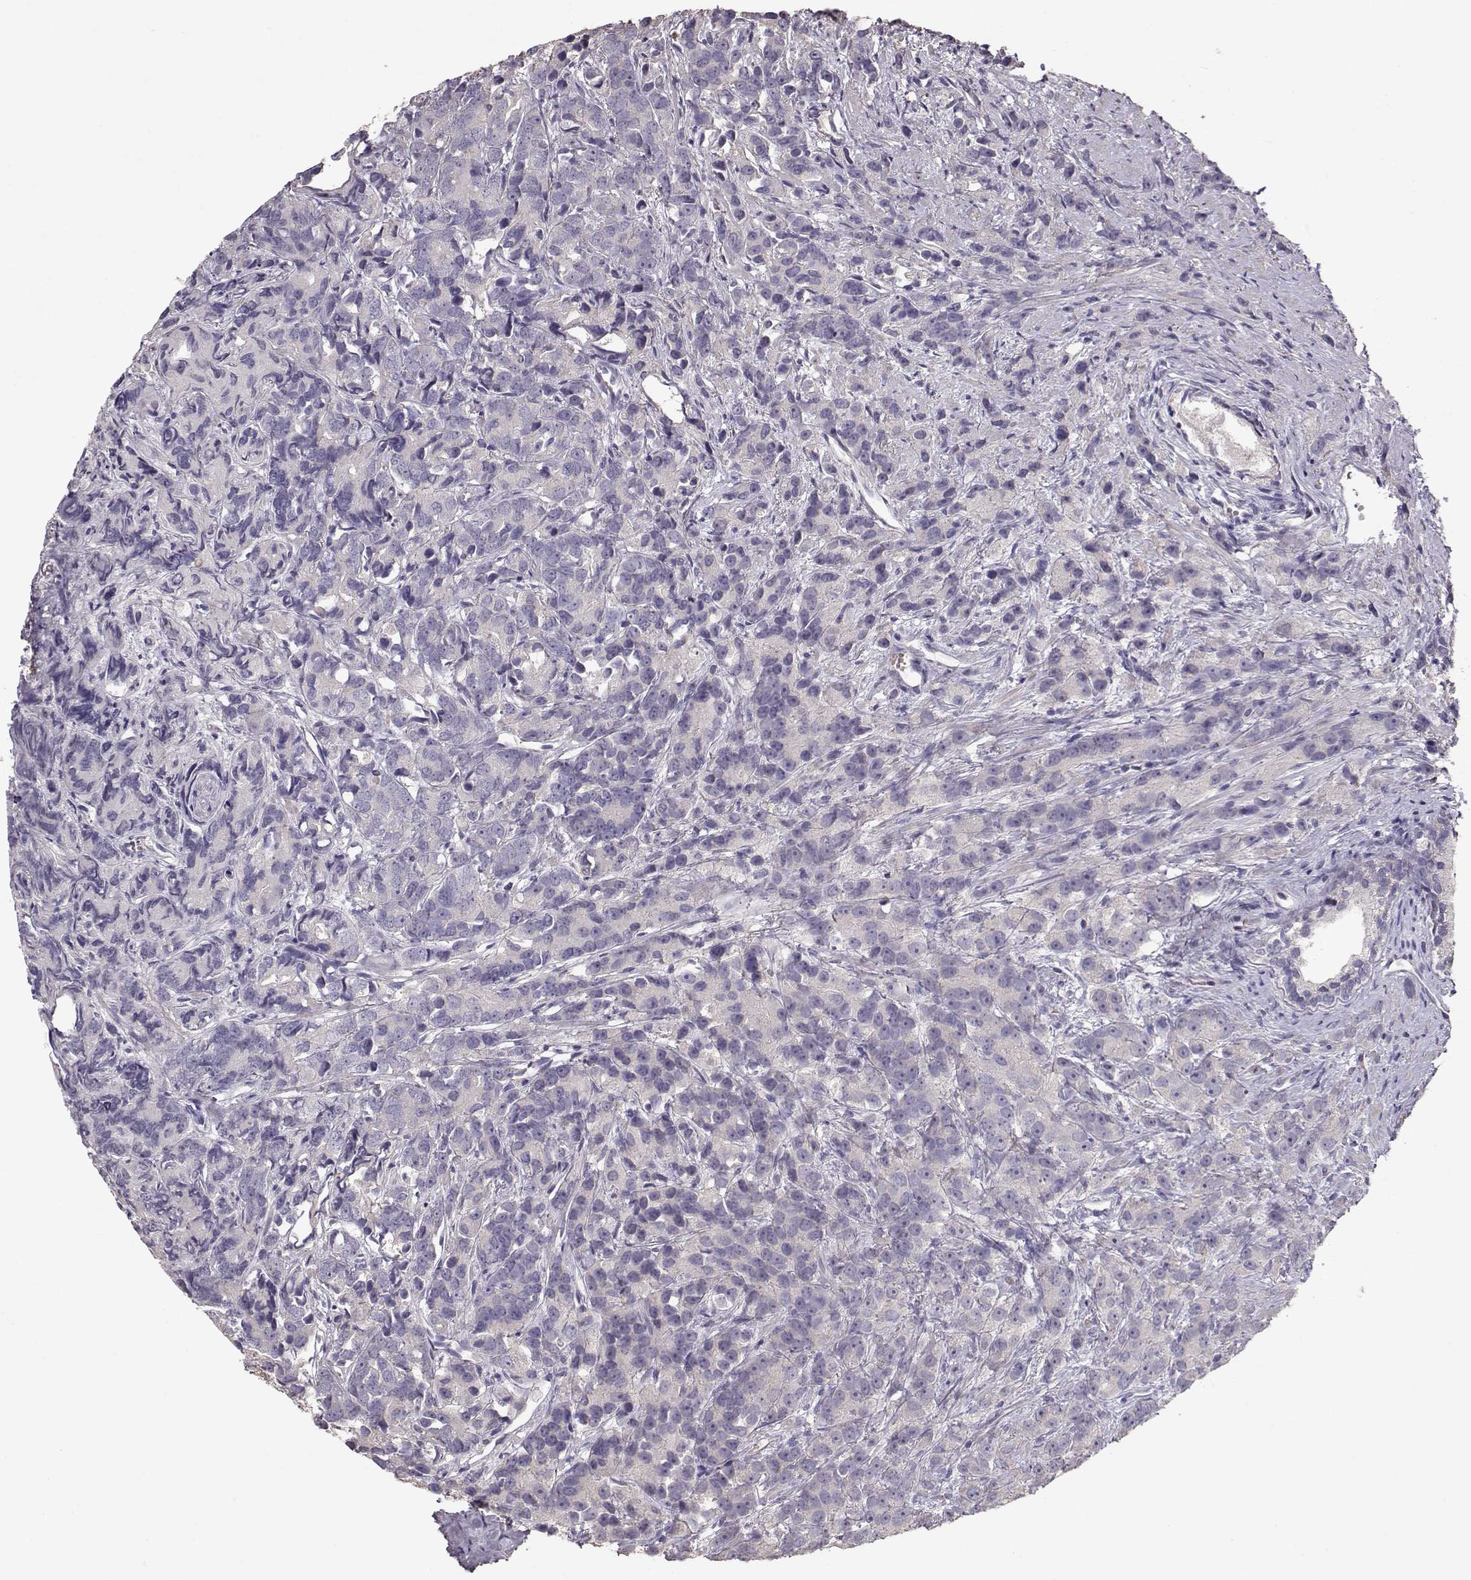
{"staining": {"intensity": "negative", "quantity": "none", "location": "none"}, "tissue": "prostate cancer", "cell_type": "Tumor cells", "image_type": "cancer", "snomed": [{"axis": "morphology", "description": "Adenocarcinoma, High grade"}, {"axis": "topography", "description": "Prostate"}], "caption": "Tumor cells show no significant protein staining in prostate adenocarcinoma (high-grade). The staining was performed using DAB (3,3'-diaminobenzidine) to visualize the protein expression in brown, while the nuclei were stained in blue with hematoxylin (Magnification: 20x).", "gene": "PMCH", "patient": {"sex": "male", "age": 90}}